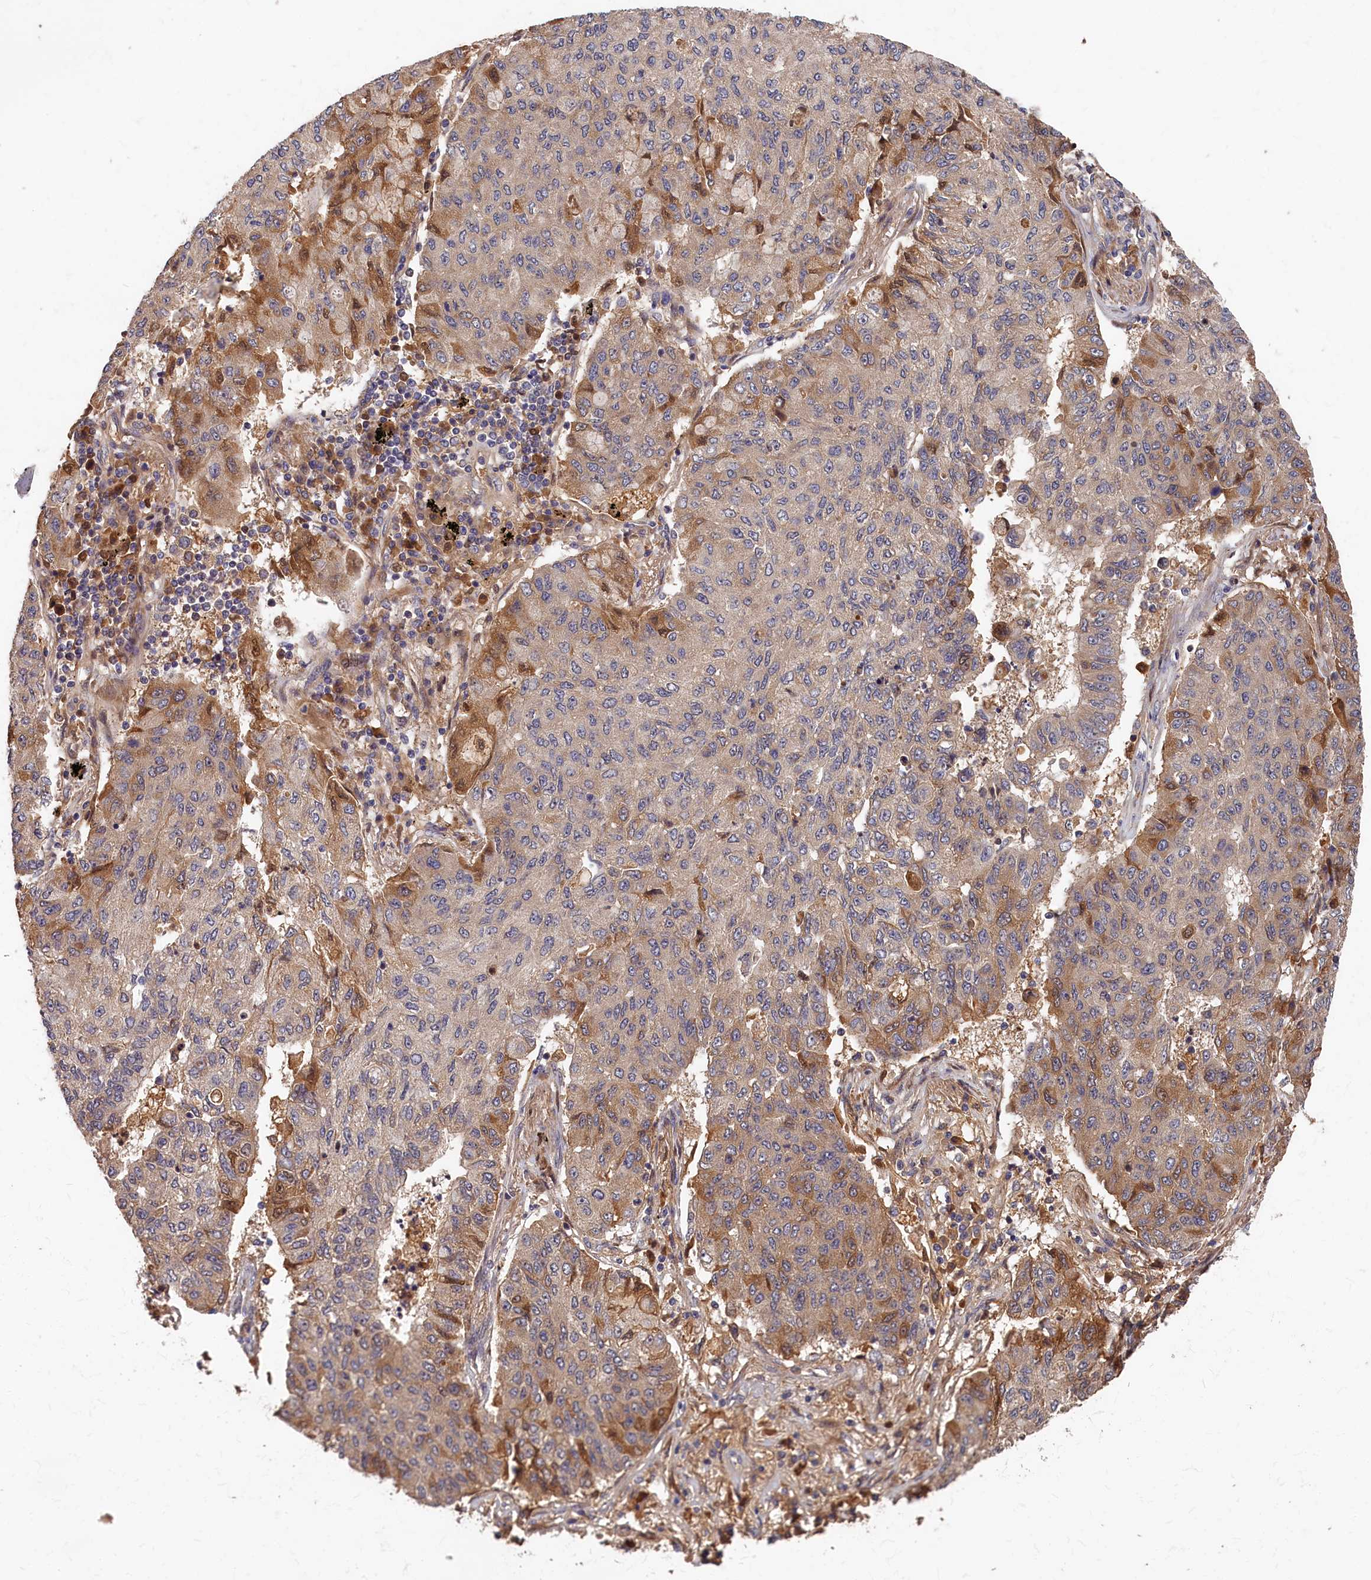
{"staining": {"intensity": "moderate", "quantity": "25%-75%", "location": "cytoplasmic/membranous"}, "tissue": "lung cancer", "cell_type": "Tumor cells", "image_type": "cancer", "snomed": [{"axis": "morphology", "description": "Squamous cell carcinoma, NOS"}, {"axis": "topography", "description": "Lung"}], "caption": "Human lung squamous cell carcinoma stained with a protein marker reveals moderate staining in tumor cells.", "gene": "ITIH1", "patient": {"sex": "male", "age": 74}}